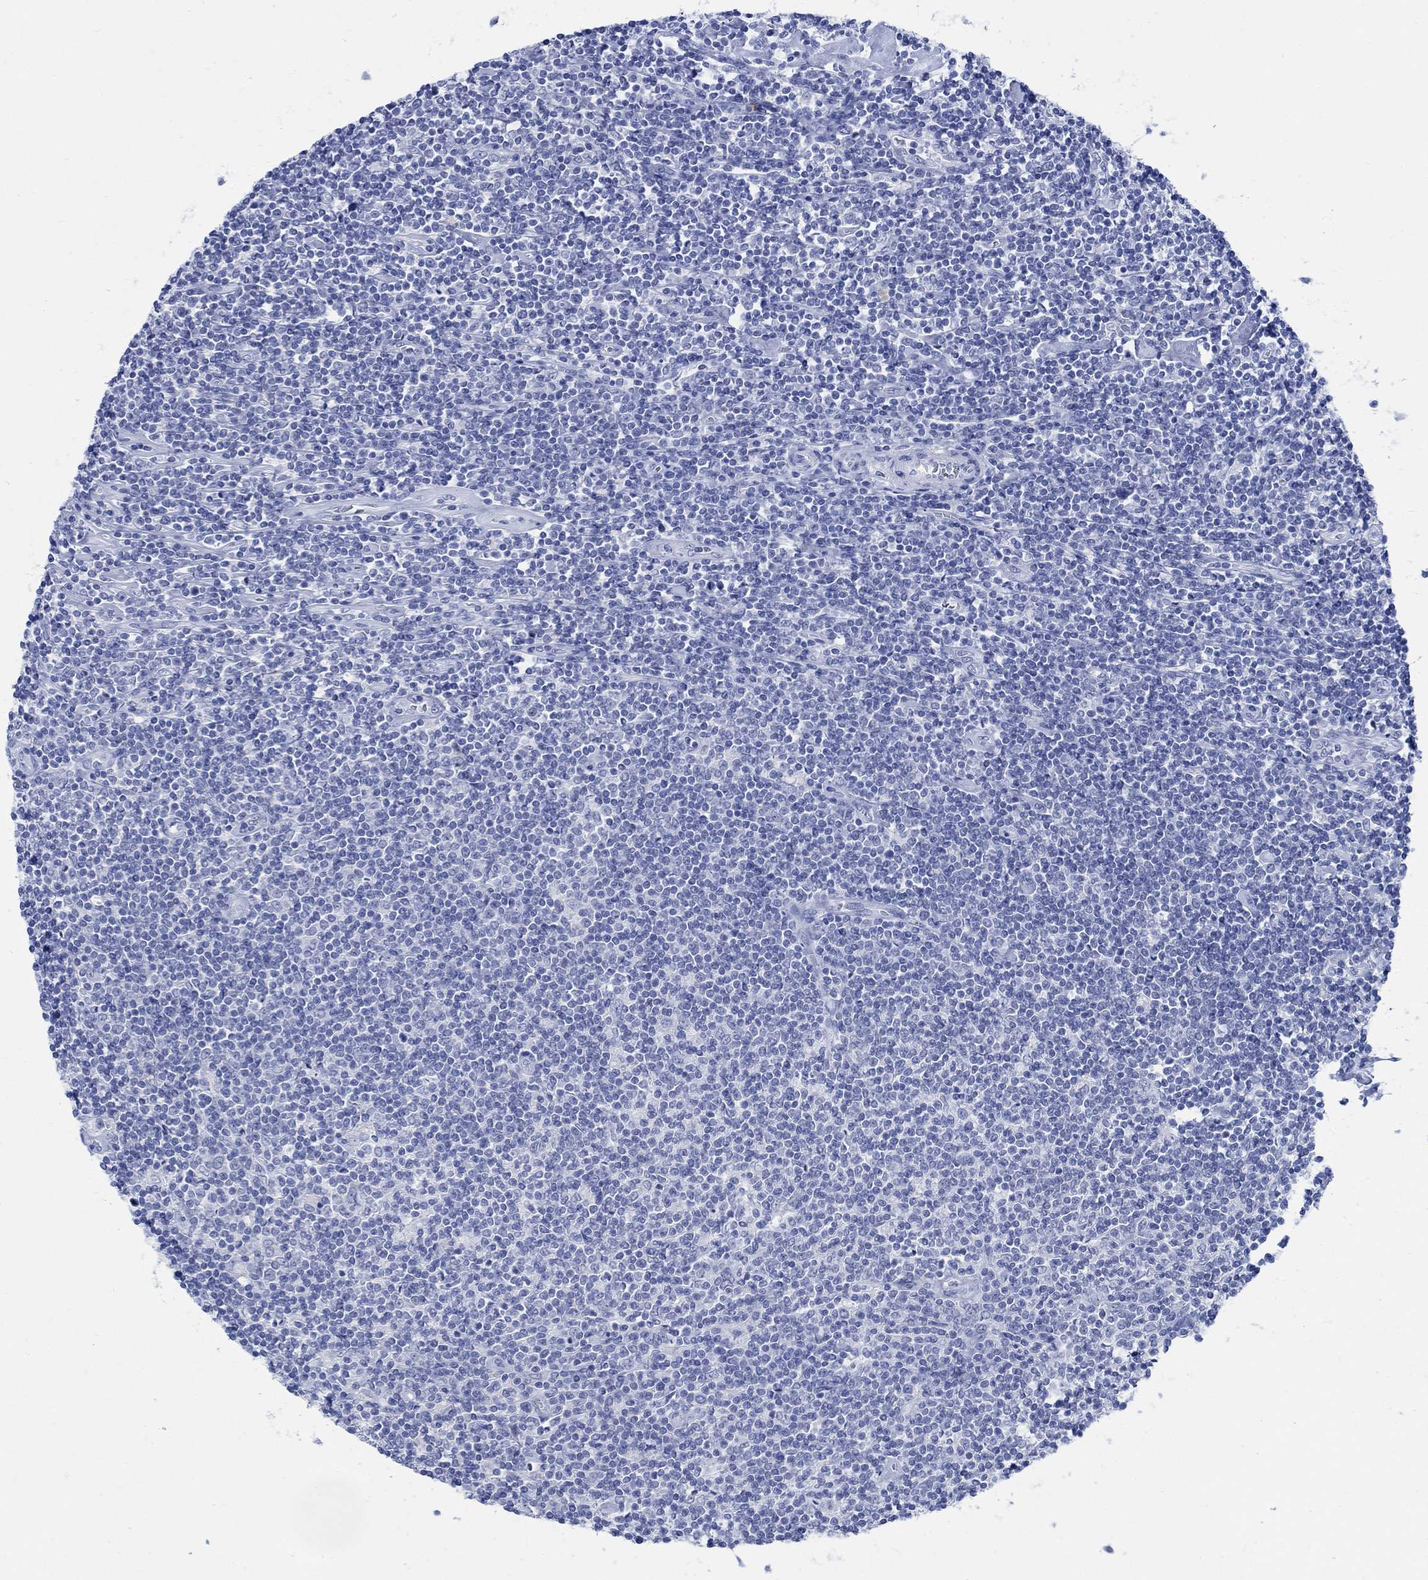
{"staining": {"intensity": "negative", "quantity": "none", "location": "none"}, "tissue": "lymphoma", "cell_type": "Tumor cells", "image_type": "cancer", "snomed": [{"axis": "morphology", "description": "Hodgkin's disease, NOS"}, {"axis": "topography", "description": "Lymph node"}], "caption": "DAB immunohistochemical staining of lymphoma demonstrates no significant positivity in tumor cells. (Immunohistochemistry (ihc), brightfield microscopy, high magnification).", "gene": "CAMK2N1", "patient": {"sex": "male", "age": 40}}